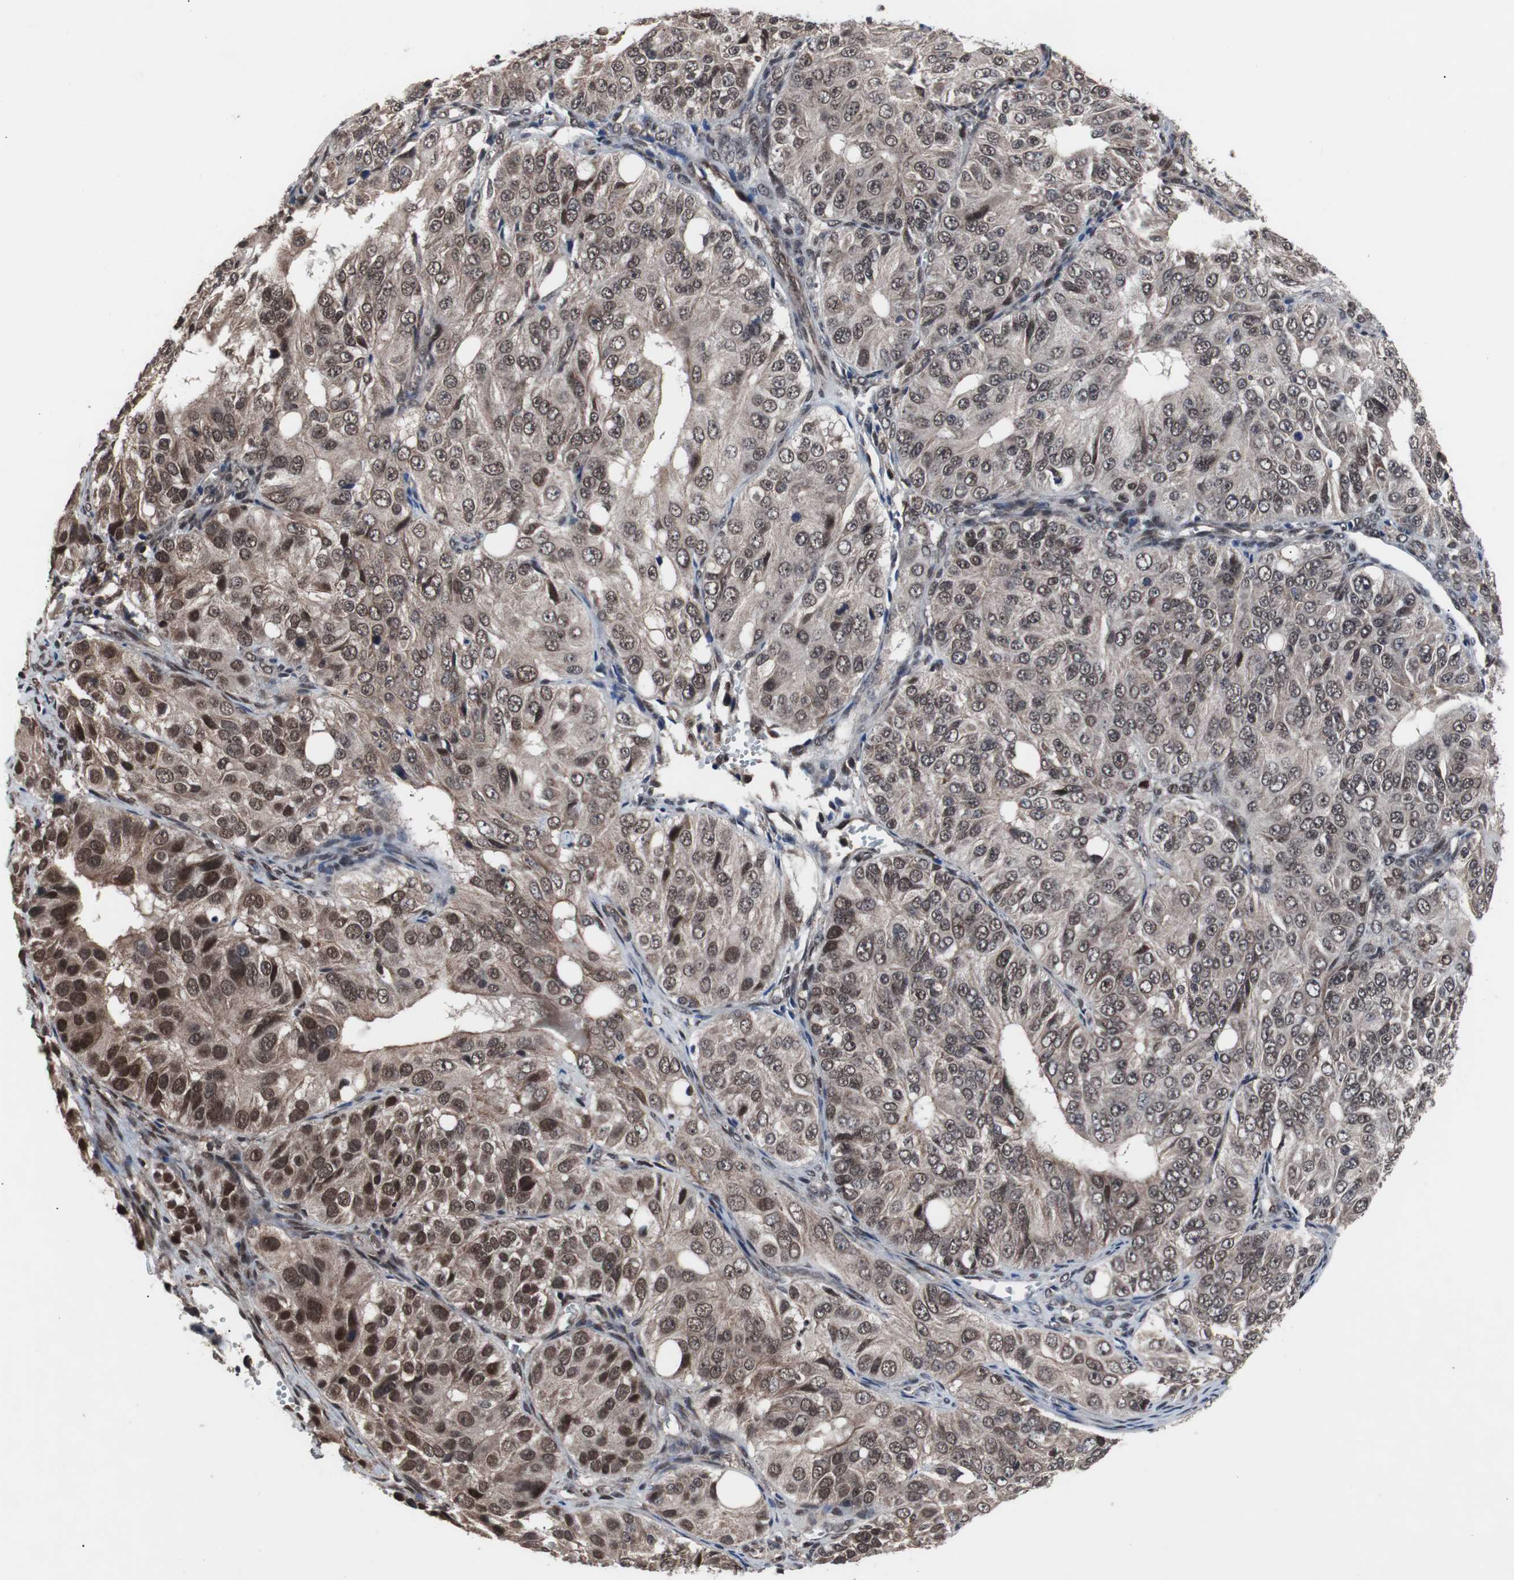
{"staining": {"intensity": "moderate", "quantity": ">75%", "location": "cytoplasmic/membranous,nuclear"}, "tissue": "ovarian cancer", "cell_type": "Tumor cells", "image_type": "cancer", "snomed": [{"axis": "morphology", "description": "Carcinoma, endometroid"}, {"axis": "topography", "description": "Ovary"}], "caption": "Immunohistochemical staining of endometroid carcinoma (ovarian) exhibits moderate cytoplasmic/membranous and nuclear protein staining in approximately >75% of tumor cells.", "gene": "GTF2F2", "patient": {"sex": "female", "age": 51}}